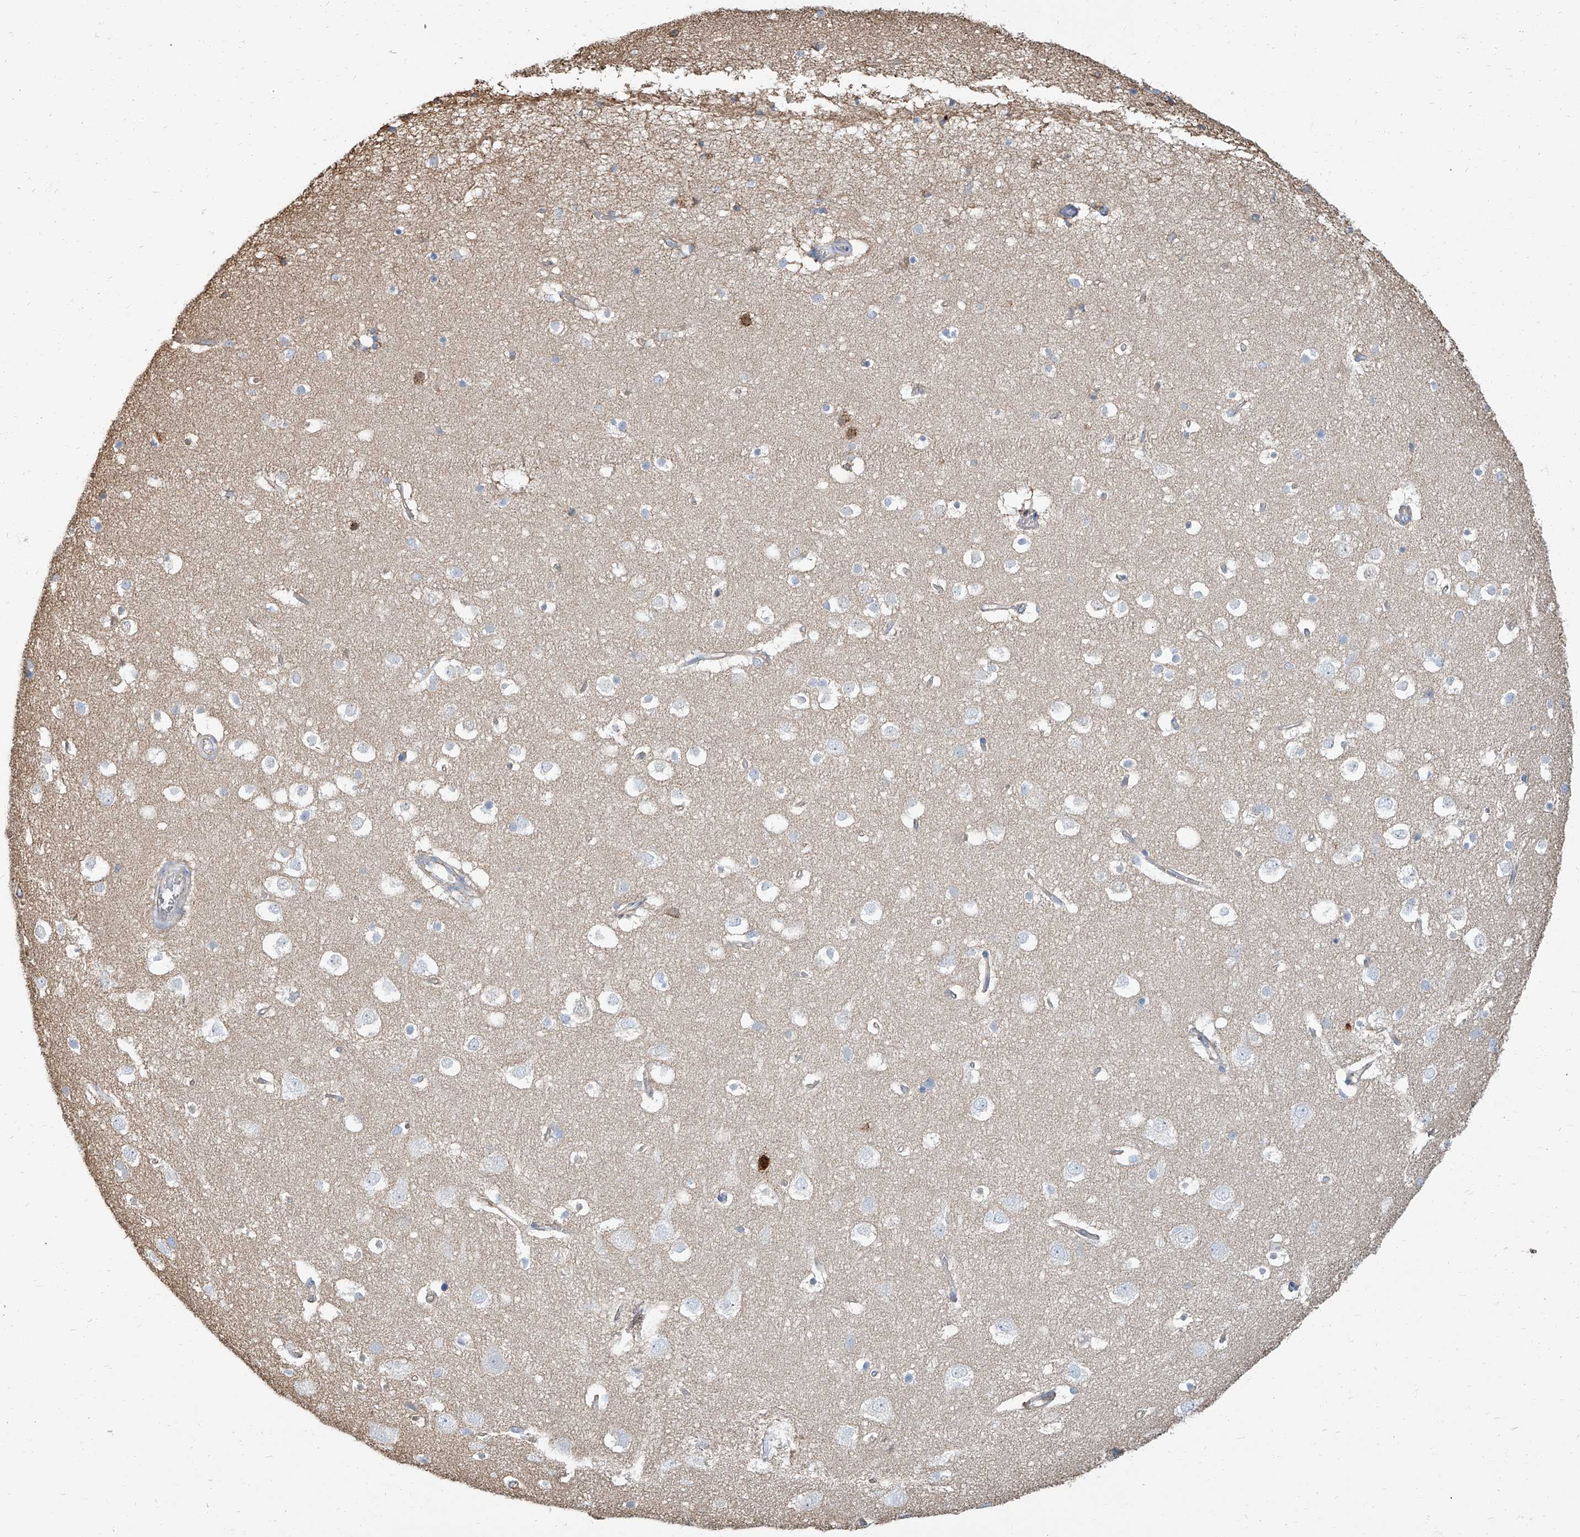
{"staining": {"intensity": "weak", "quantity": "25%-75%", "location": "cytoplasmic/membranous"}, "tissue": "cerebral cortex", "cell_type": "Endothelial cells", "image_type": "normal", "snomed": [{"axis": "morphology", "description": "Normal tissue, NOS"}, {"axis": "topography", "description": "Cerebral cortex"}], "caption": "Benign cerebral cortex was stained to show a protein in brown. There is low levels of weak cytoplasmic/membranous positivity in about 25%-75% of endothelial cells.", "gene": "TXLNB", "patient": {"sex": "male", "age": 54}}